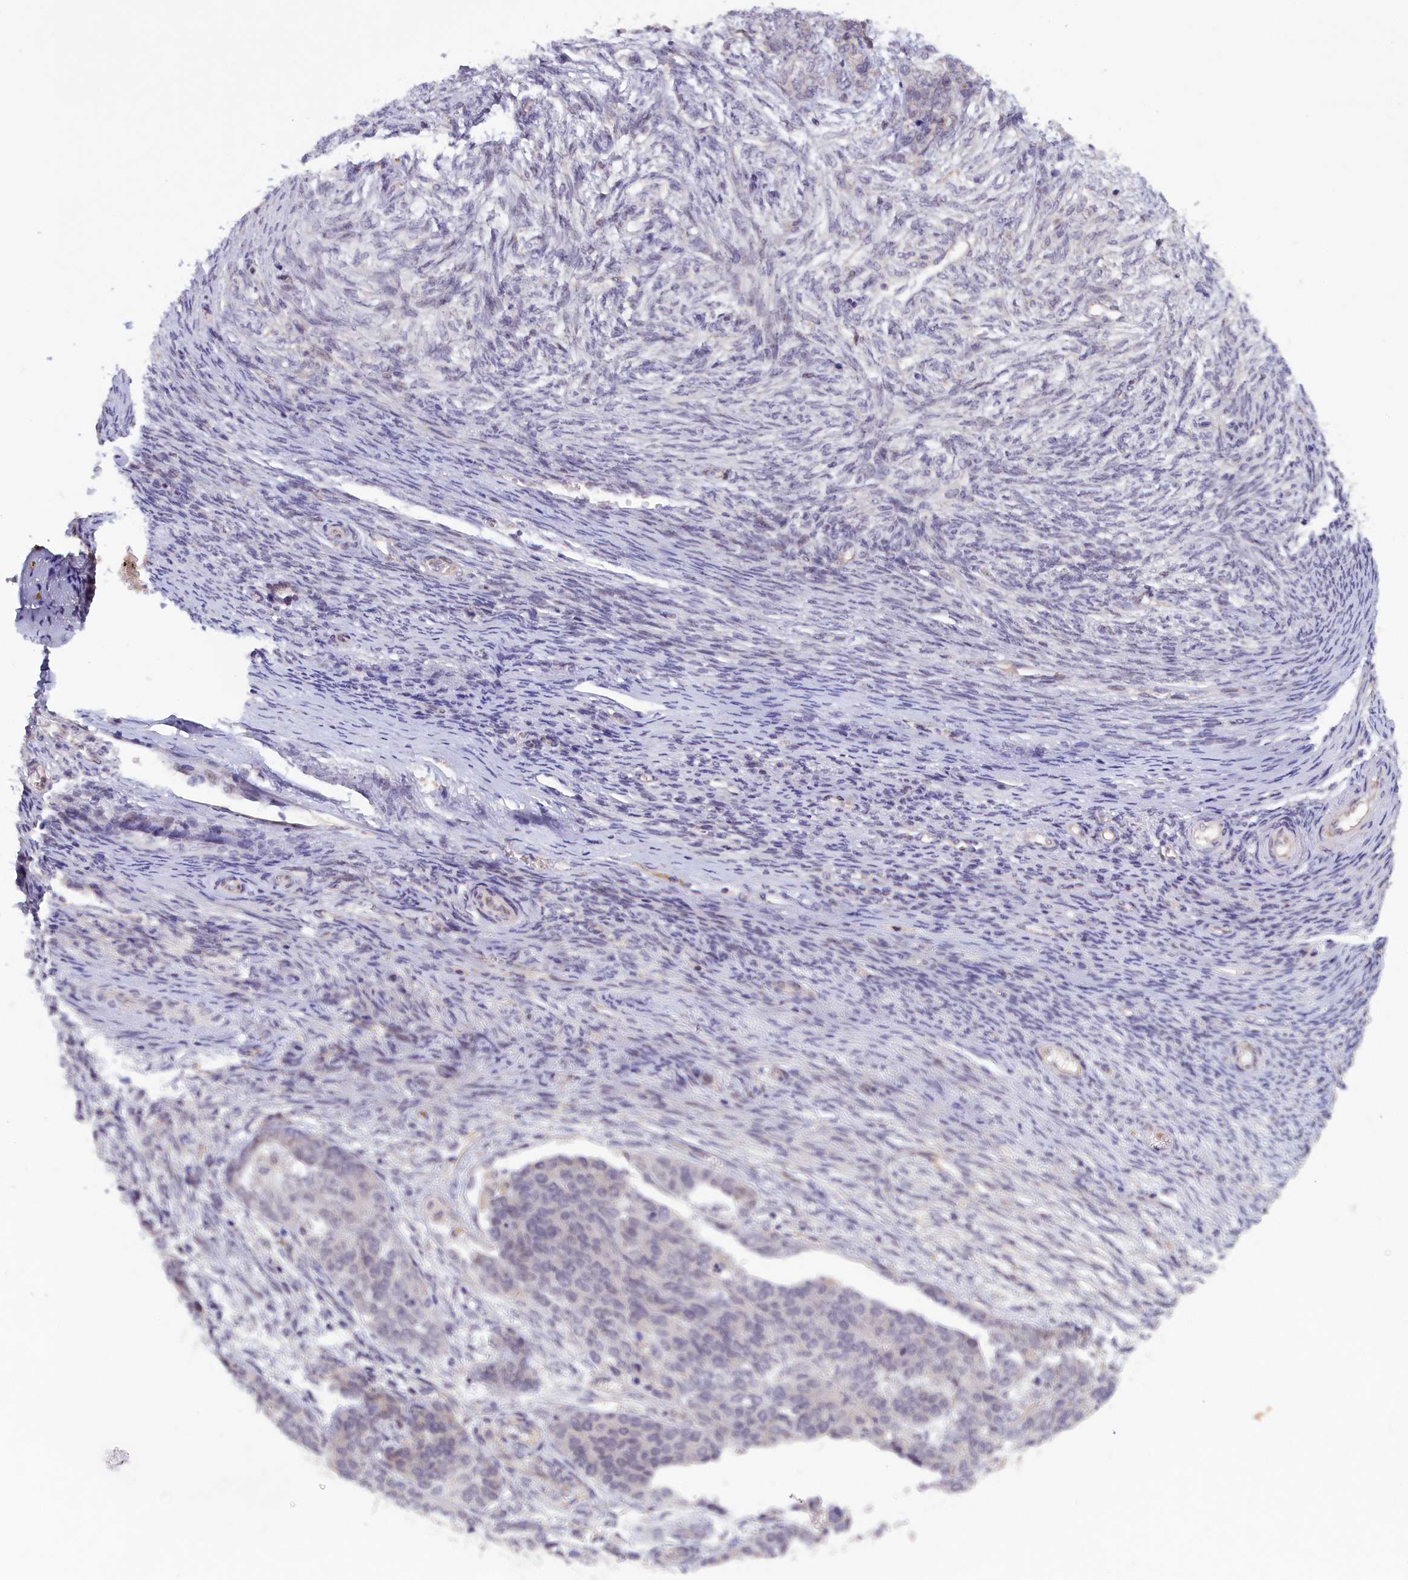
{"staining": {"intensity": "negative", "quantity": "none", "location": "none"}, "tissue": "ovarian cancer", "cell_type": "Tumor cells", "image_type": "cancer", "snomed": [{"axis": "morphology", "description": "Cystadenocarcinoma, serous, NOS"}, {"axis": "topography", "description": "Ovary"}], "caption": "An immunohistochemistry micrograph of serous cystadenocarcinoma (ovarian) is shown. There is no staining in tumor cells of serous cystadenocarcinoma (ovarian). Brightfield microscopy of immunohistochemistry (IHC) stained with DAB (3,3'-diaminobenzidine) (brown) and hematoxylin (blue), captured at high magnification.", "gene": "IGFALS", "patient": {"sex": "female", "age": 44}}